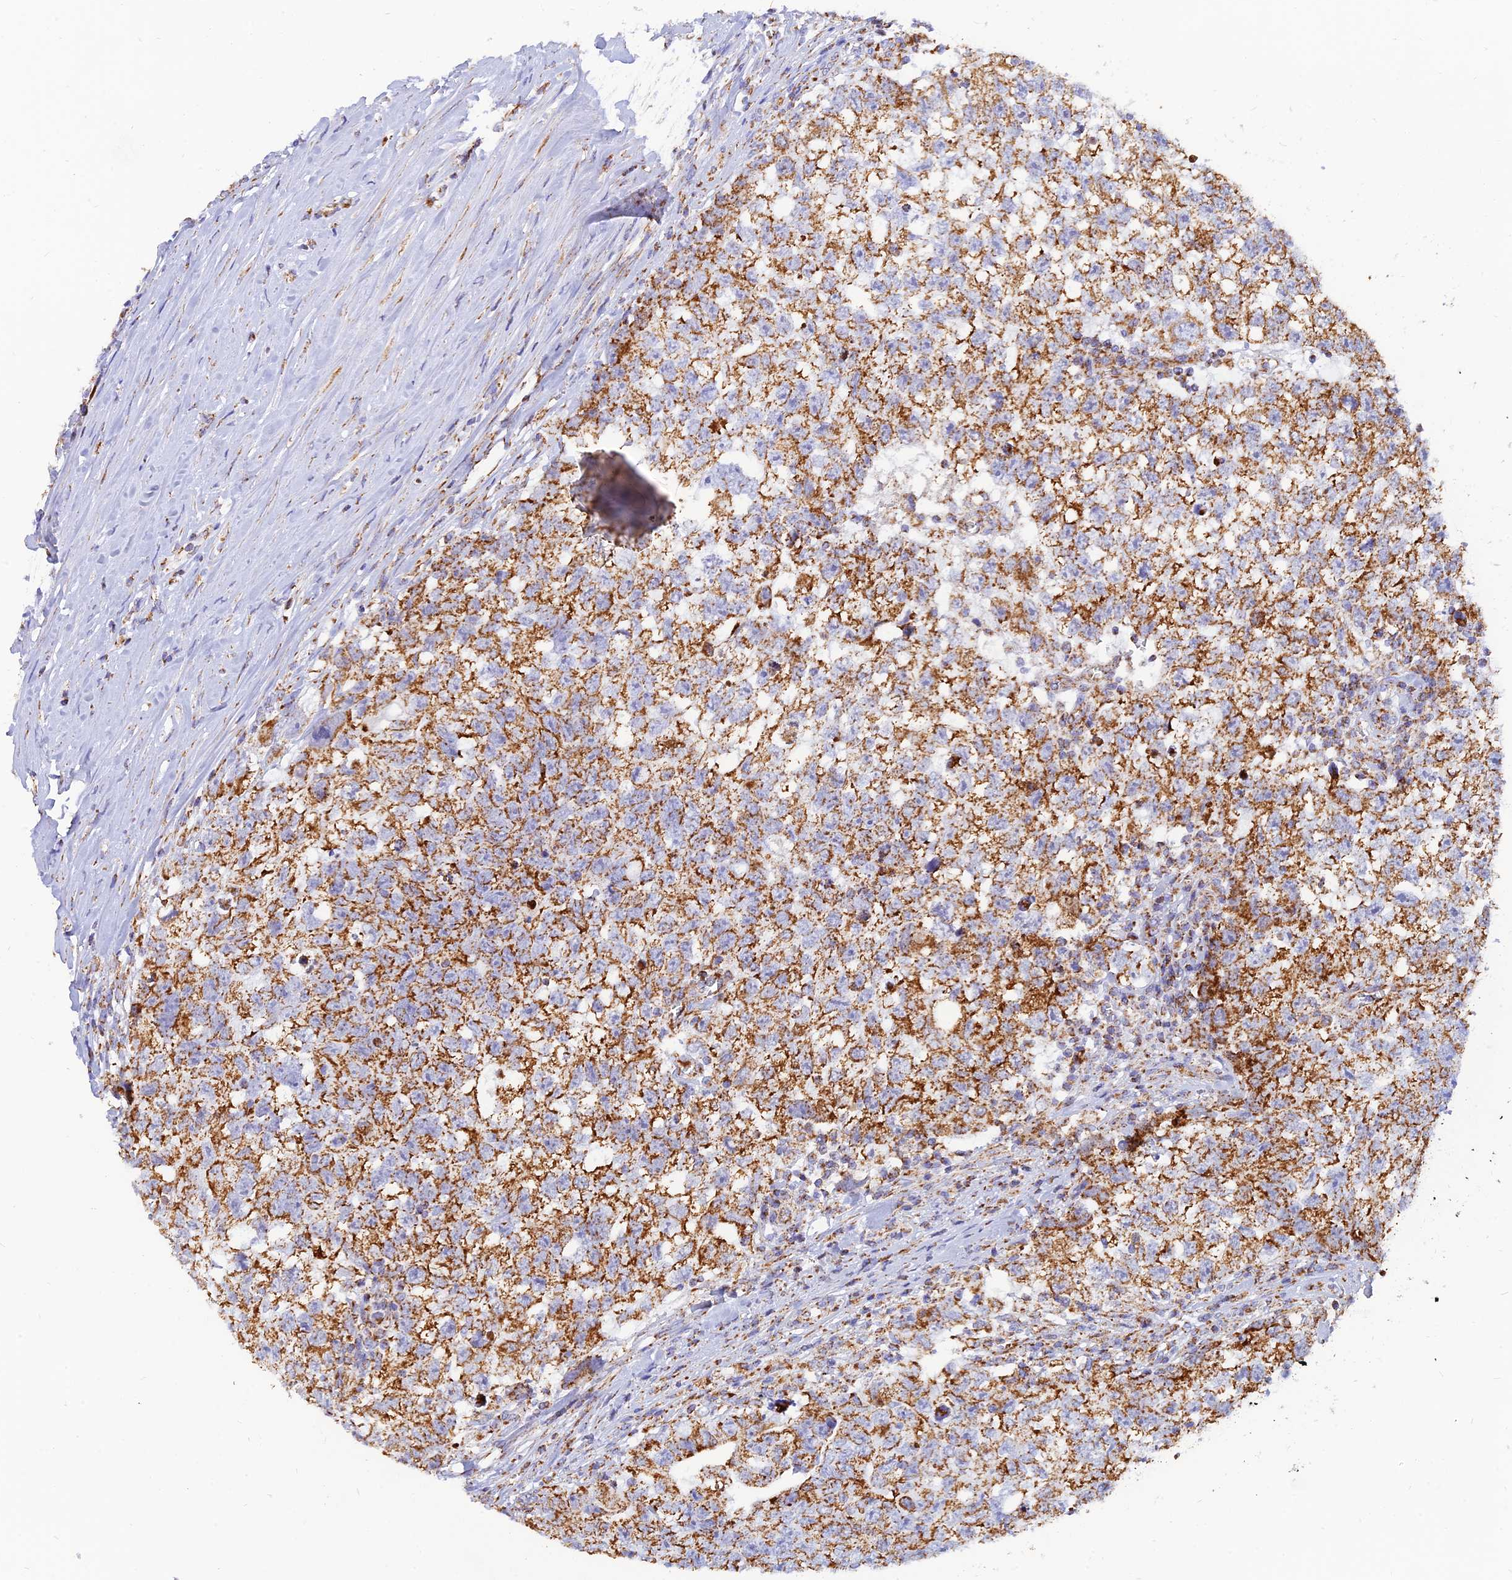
{"staining": {"intensity": "moderate", "quantity": ">75%", "location": "cytoplasmic/membranous"}, "tissue": "testis cancer", "cell_type": "Tumor cells", "image_type": "cancer", "snomed": [{"axis": "morphology", "description": "Seminoma, NOS"}, {"axis": "morphology", "description": "Carcinoma, Embryonal, NOS"}, {"axis": "topography", "description": "Testis"}], "caption": "The immunohistochemical stain labels moderate cytoplasmic/membranous expression in tumor cells of testis embryonal carcinoma tissue. Using DAB (3,3'-diaminobenzidine) (brown) and hematoxylin (blue) stains, captured at high magnification using brightfield microscopy.", "gene": "NDUFB6", "patient": {"sex": "male", "age": 29}}